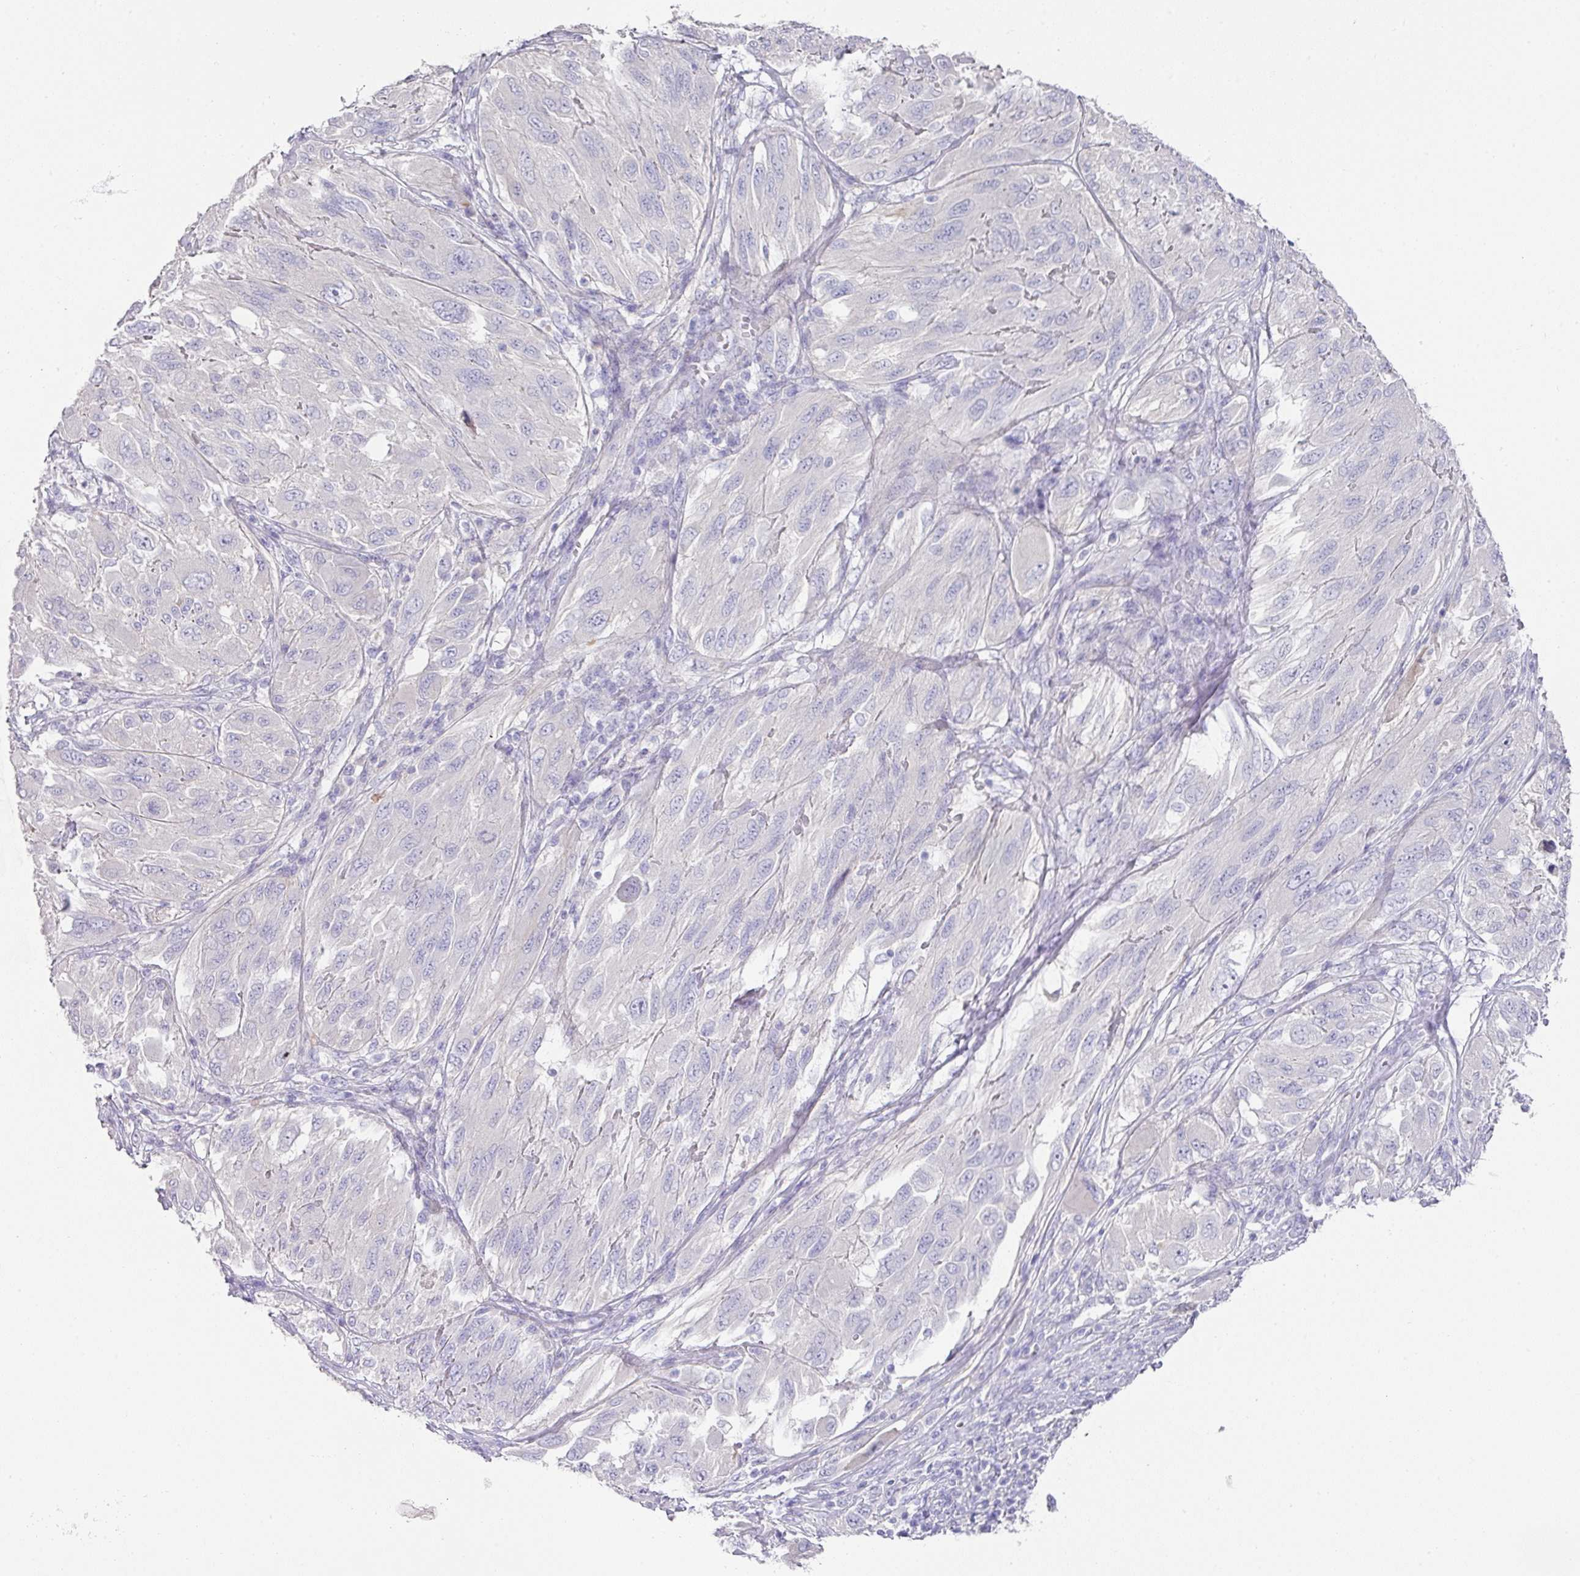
{"staining": {"intensity": "negative", "quantity": "none", "location": "none"}, "tissue": "melanoma", "cell_type": "Tumor cells", "image_type": "cancer", "snomed": [{"axis": "morphology", "description": "Malignant melanoma, NOS"}, {"axis": "topography", "description": "Skin"}], "caption": "IHC of melanoma demonstrates no staining in tumor cells.", "gene": "TARM1", "patient": {"sex": "female", "age": 91}}